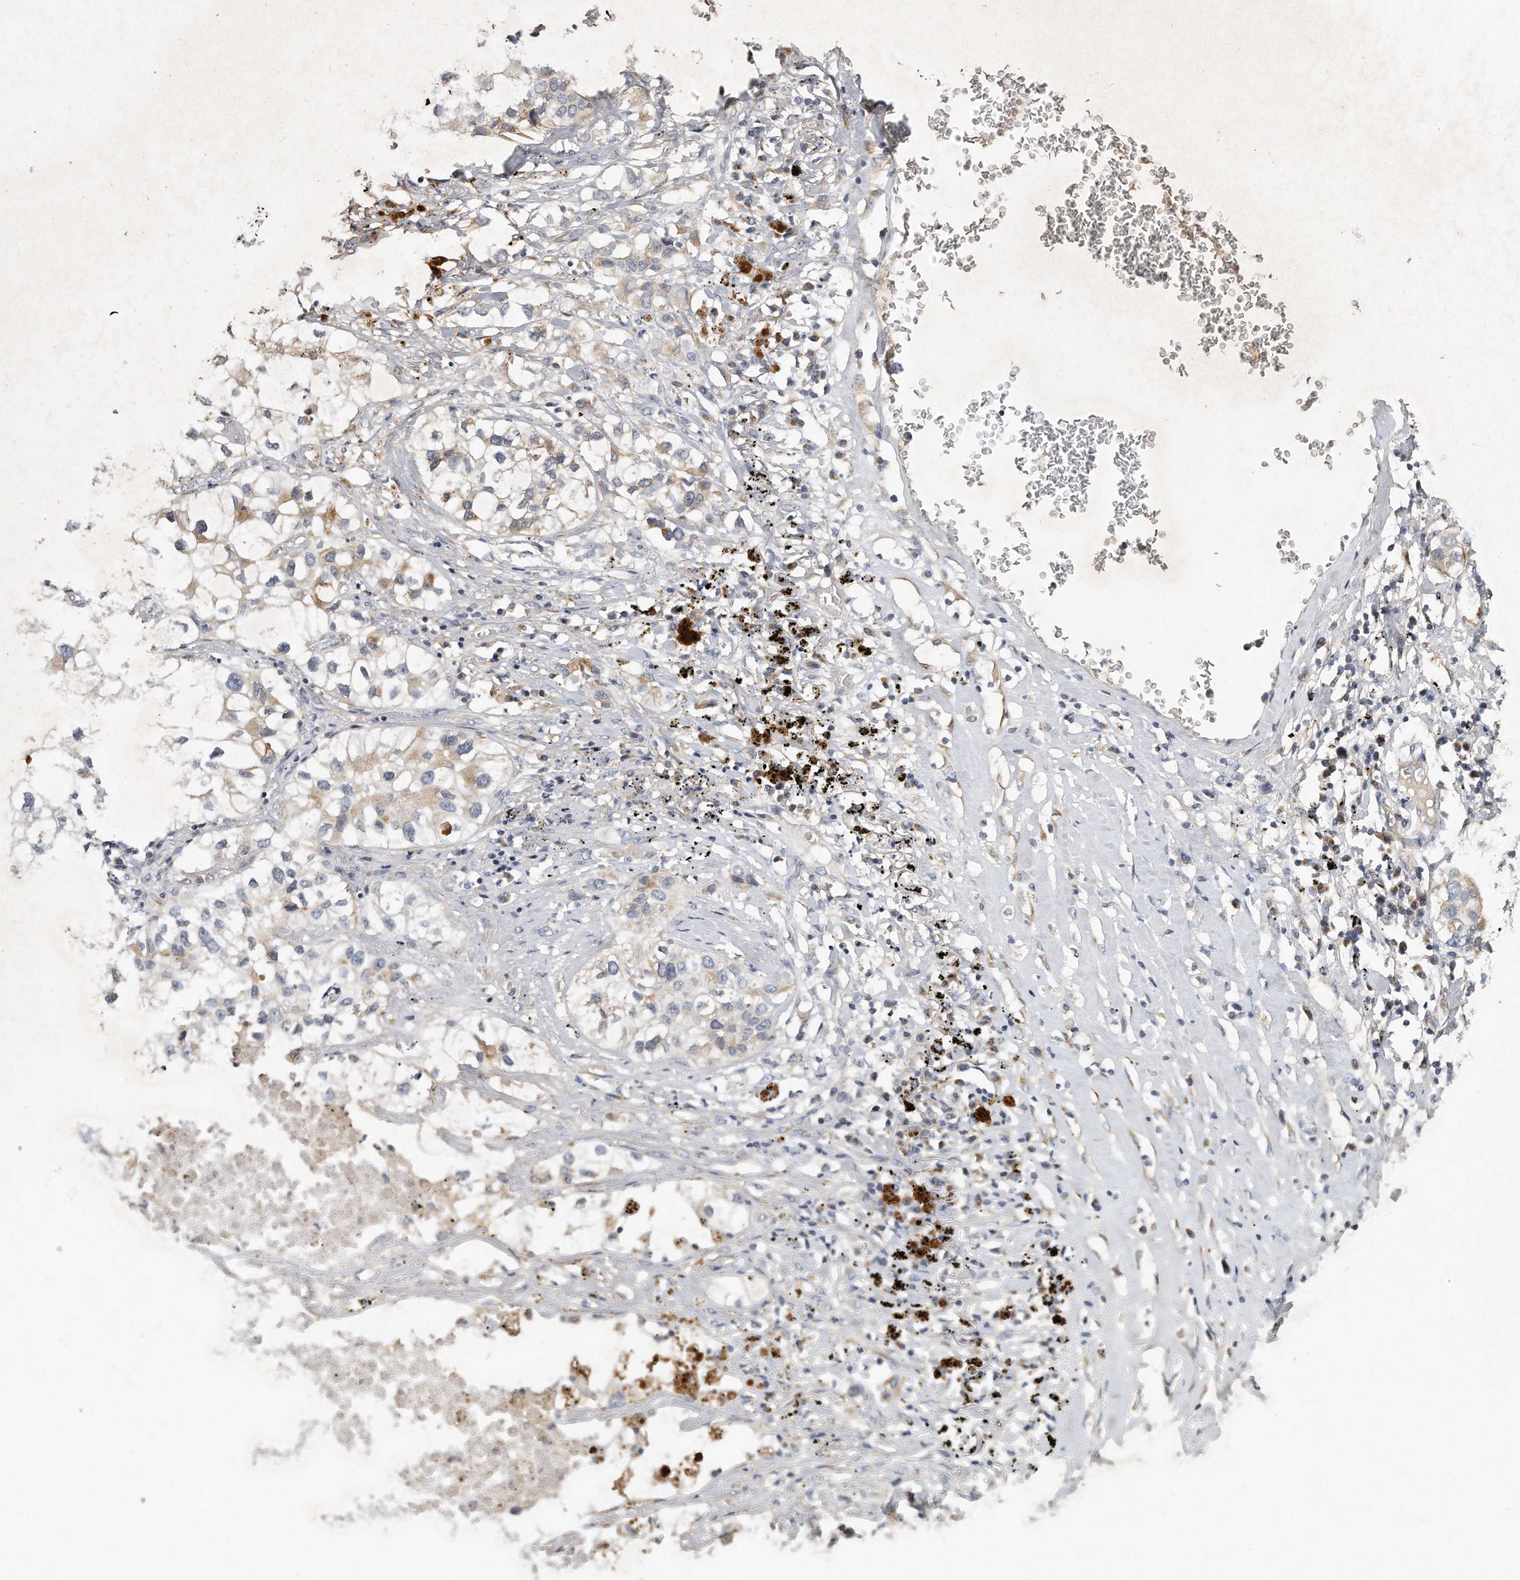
{"staining": {"intensity": "weak", "quantity": "<25%", "location": "cytoplasmic/membranous"}, "tissue": "lung cancer", "cell_type": "Tumor cells", "image_type": "cancer", "snomed": [{"axis": "morphology", "description": "Adenocarcinoma, NOS"}, {"axis": "topography", "description": "Lung"}], "caption": "Human lung adenocarcinoma stained for a protein using immunohistochemistry exhibits no expression in tumor cells.", "gene": "TRAPPC14", "patient": {"sex": "male", "age": 63}}